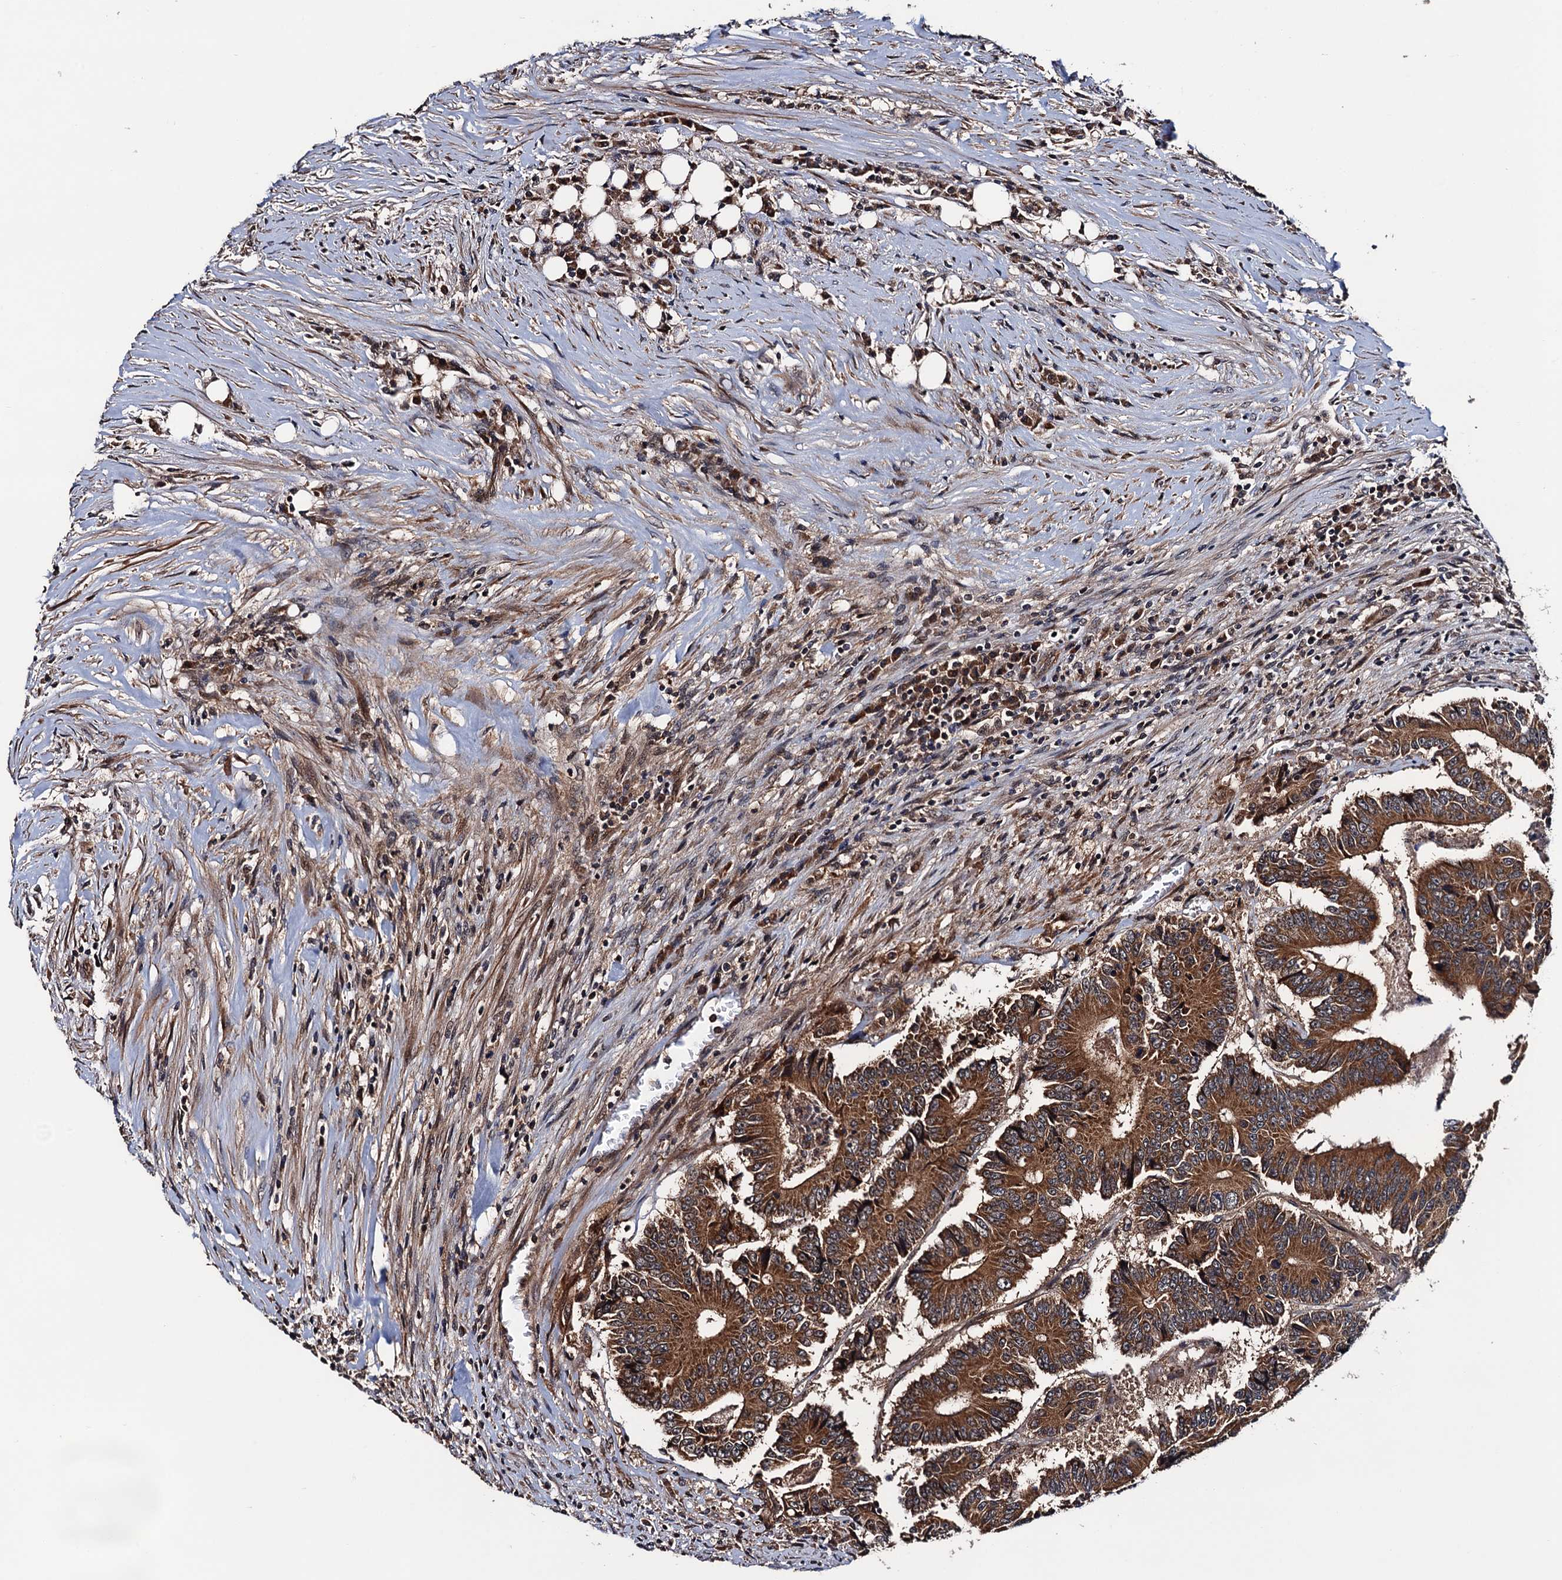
{"staining": {"intensity": "strong", "quantity": ">75%", "location": "cytoplasmic/membranous"}, "tissue": "colorectal cancer", "cell_type": "Tumor cells", "image_type": "cancer", "snomed": [{"axis": "morphology", "description": "Adenocarcinoma, NOS"}, {"axis": "topography", "description": "Colon"}], "caption": "Adenocarcinoma (colorectal) was stained to show a protein in brown. There is high levels of strong cytoplasmic/membranous staining in about >75% of tumor cells. Nuclei are stained in blue.", "gene": "NAA16", "patient": {"sex": "male", "age": 83}}